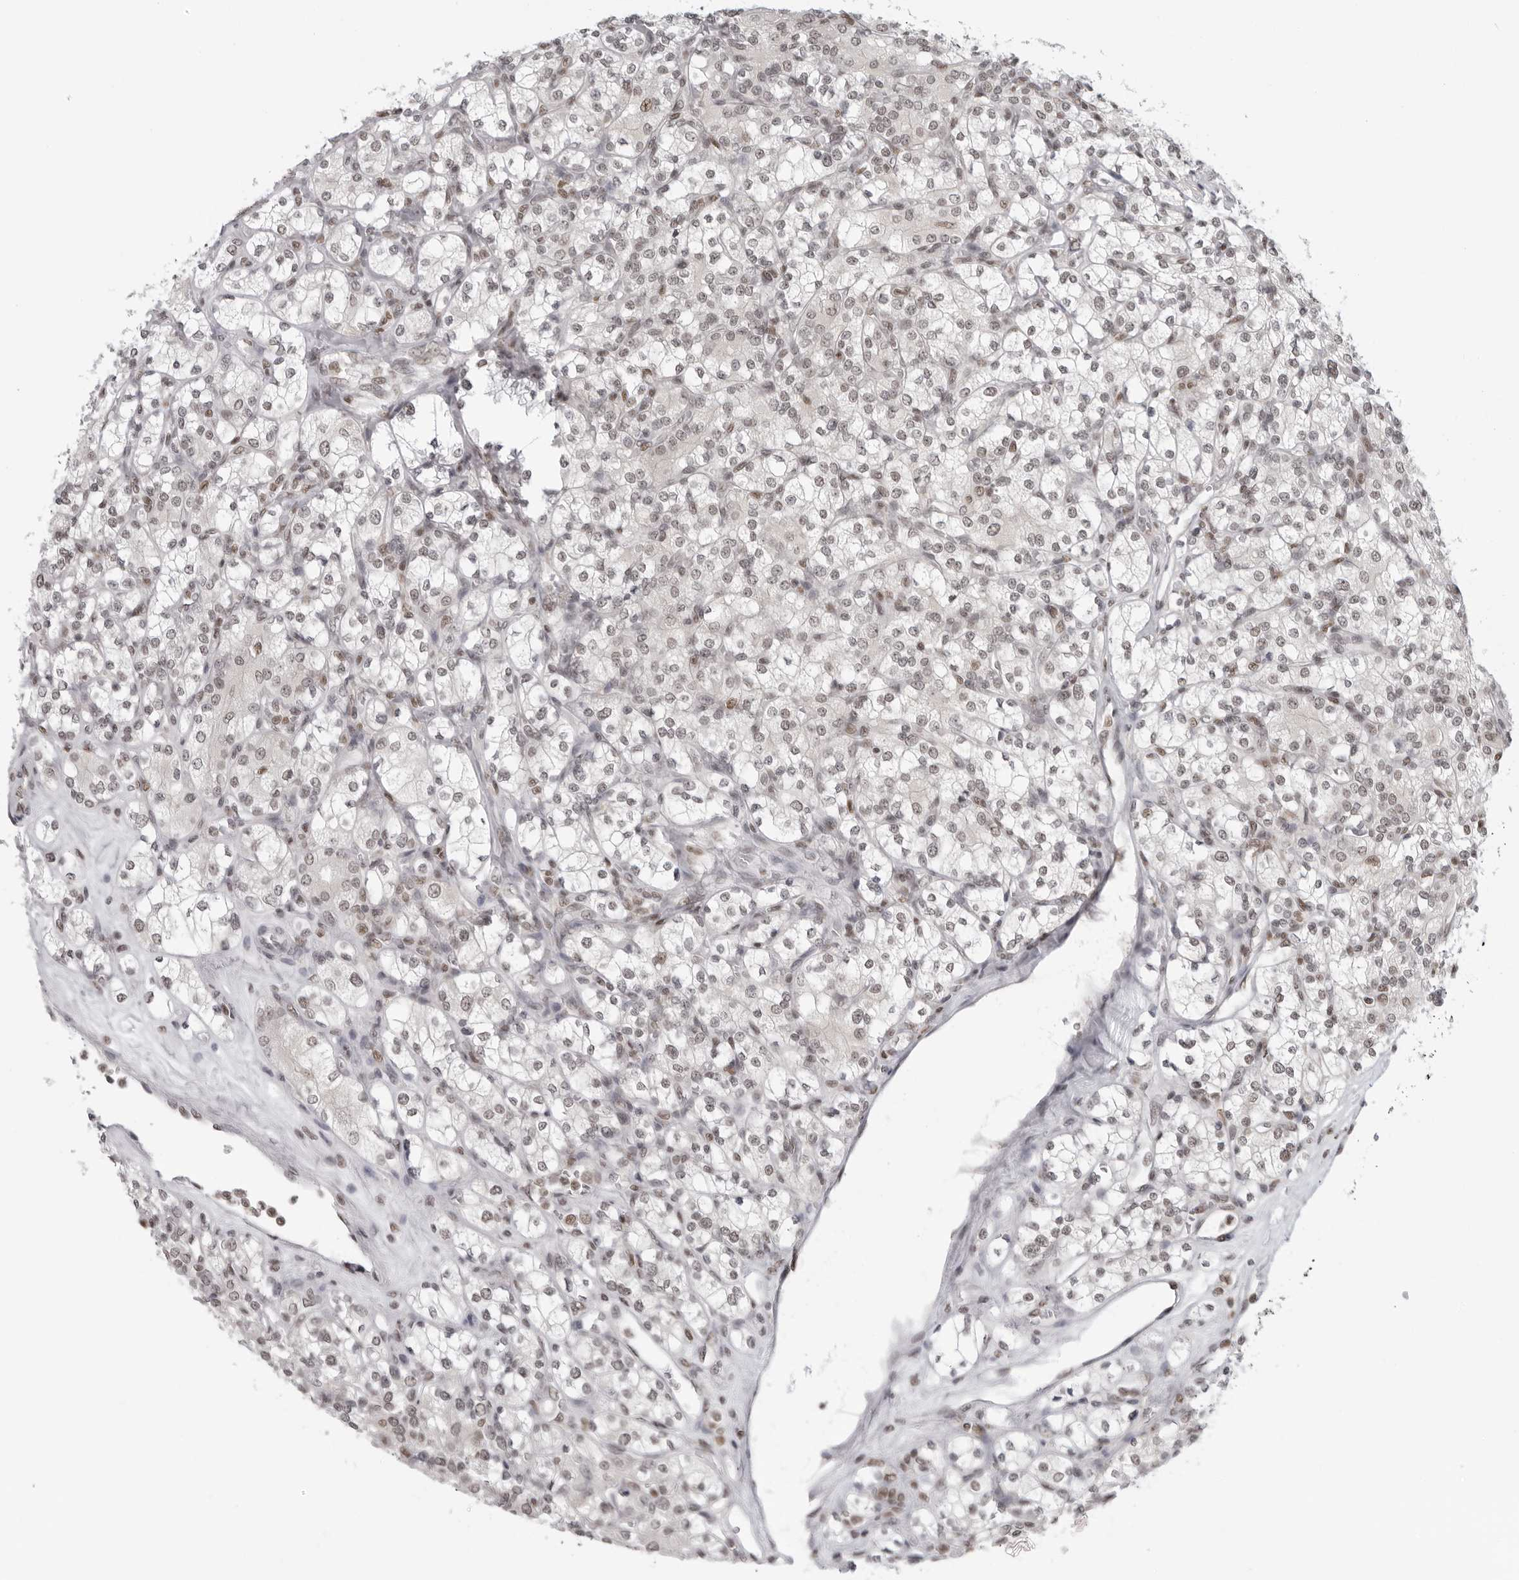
{"staining": {"intensity": "weak", "quantity": "25%-75%", "location": "nuclear"}, "tissue": "renal cancer", "cell_type": "Tumor cells", "image_type": "cancer", "snomed": [{"axis": "morphology", "description": "Adenocarcinoma, NOS"}, {"axis": "topography", "description": "Kidney"}], "caption": "Immunohistochemistry micrograph of human renal cancer (adenocarcinoma) stained for a protein (brown), which displays low levels of weak nuclear expression in about 25%-75% of tumor cells.", "gene": "RPA2", "patient": {"sex": "male", "age": 77}}